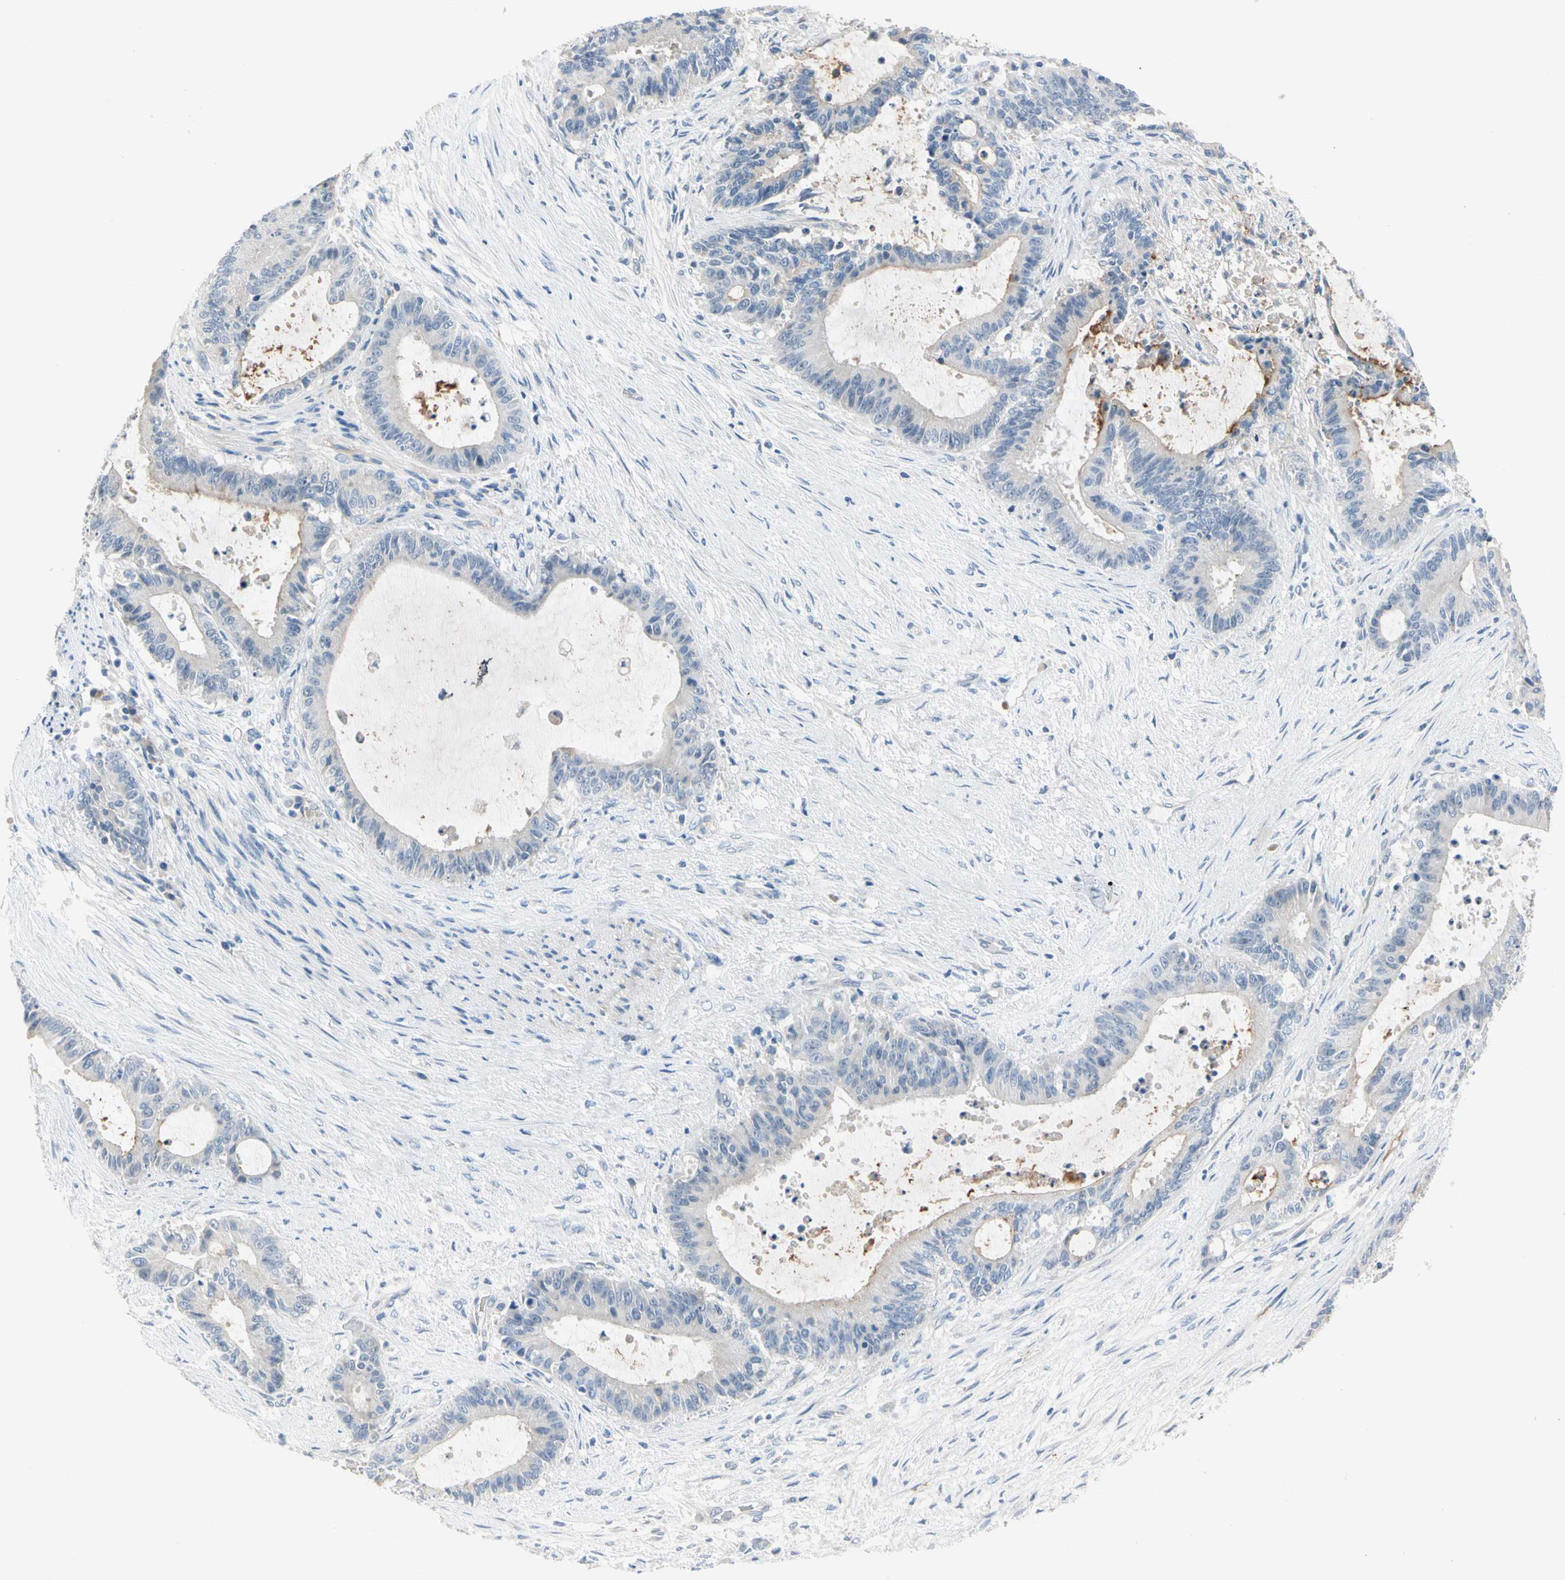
{"staining": {"intensity": "negative", "quantity": "none", "location": "none"}, "tissue": "liver cancer", "cell_type": "Tumor cells", "image_type": "cancer", "snomed": [{"axis": "morphology", "description": "Cholangiocarcinoma"}, {"axis": "topography", "description": "Liver"}], "caption": "The photomicrograph demonstrates no significant staining in tumor cells of liver cholangiocarcinoma.", "gene": "MARK1", "patient": {"sex": "female", "age": 73}}